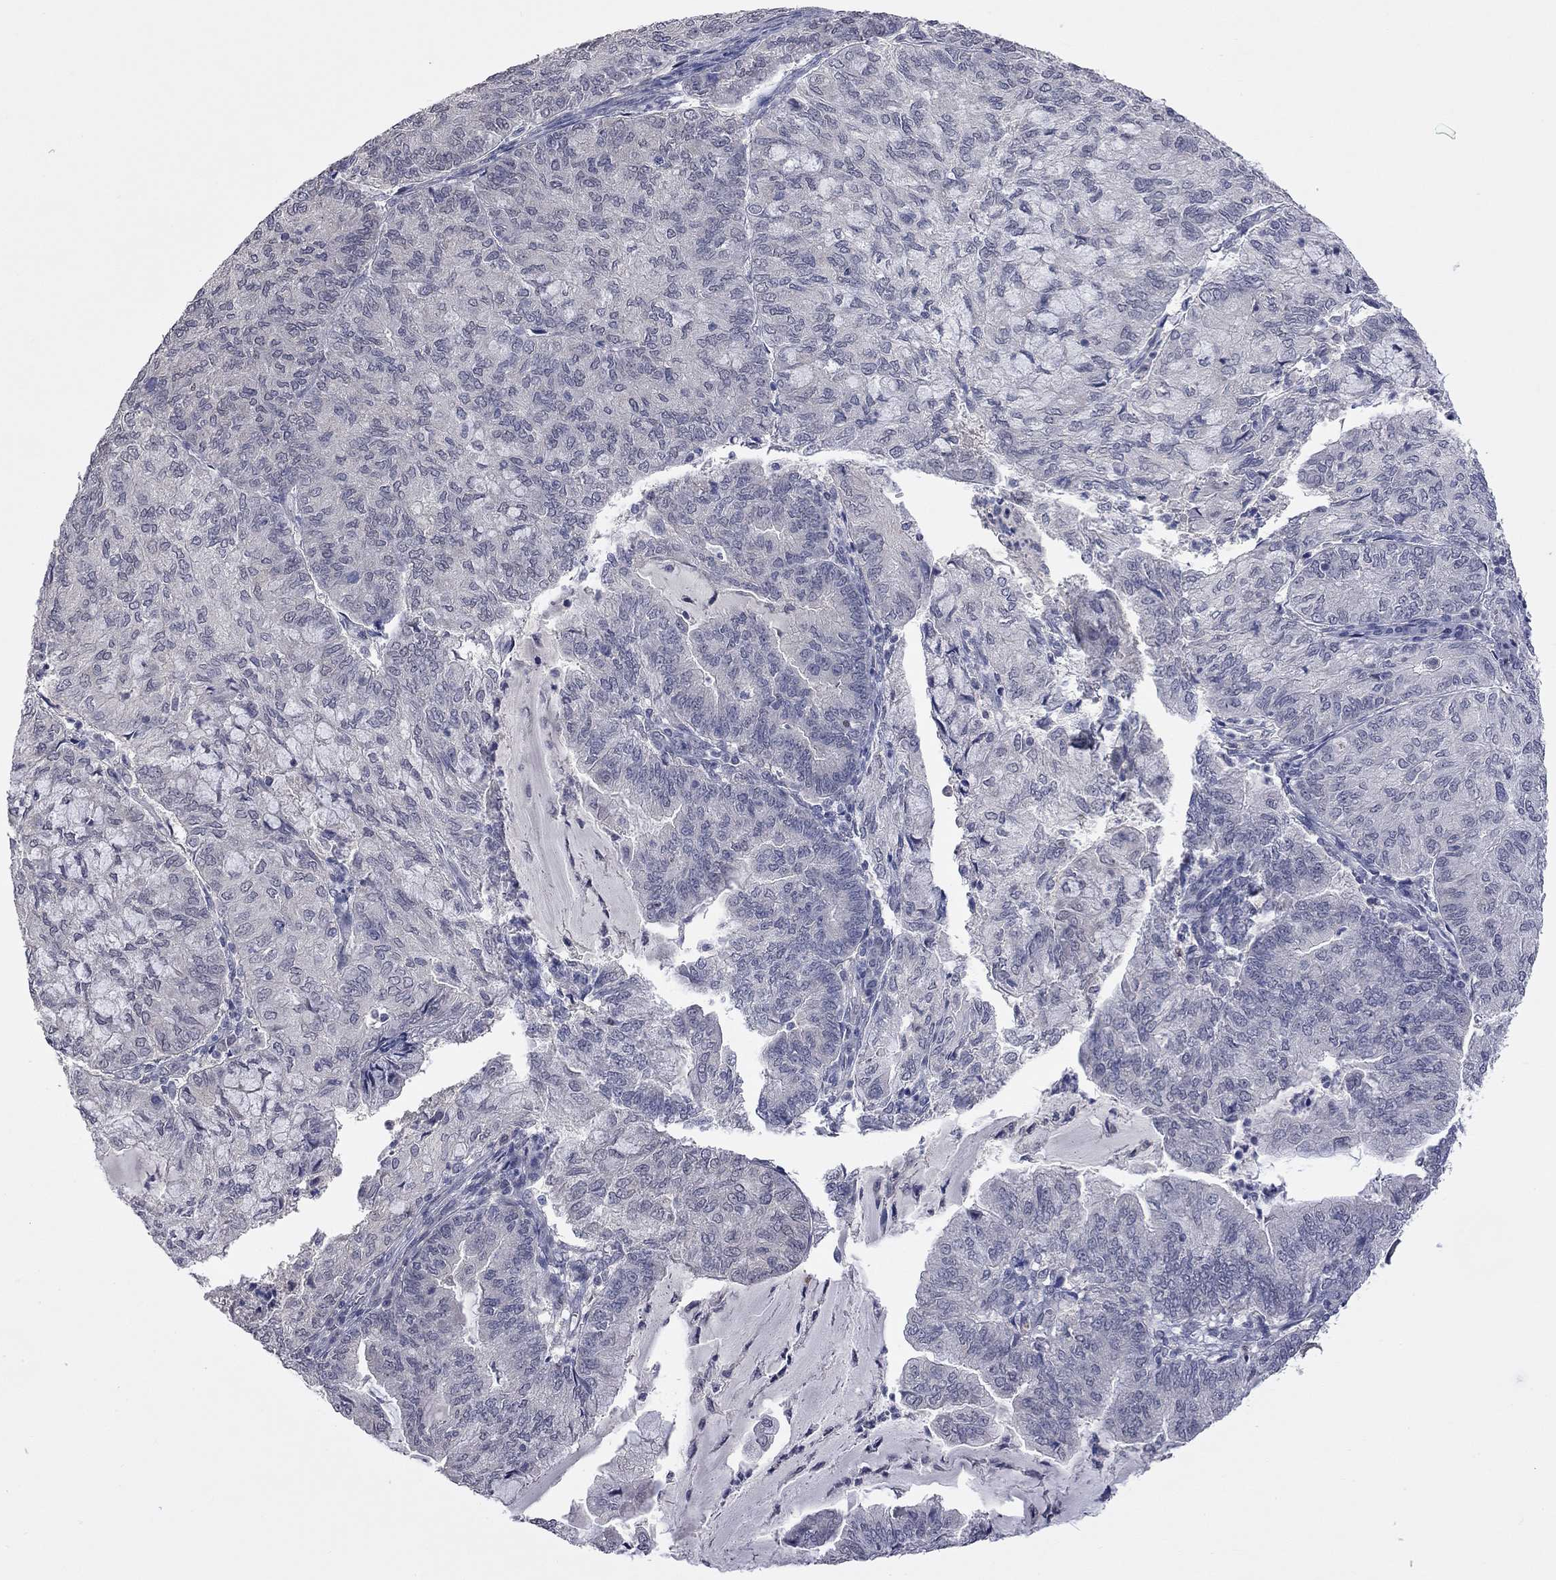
{"staining": {"intensity": "negative", "quantity": "none", "location": "none"}, "tissue": "endometrial cancer", "cell_type": "Tumor cells", "image_type": "cancer", "snomed": [{"axis": "morphology", "description": "Adenocarcinoma, NOS"}, {"axis": "topography", "description": "Endometrium"}], "caption": "An image of human endometrial cancer (adenocarcinoma) is negative for staining in tumor cells.", "gene": "FABP12", "patient": {"sex": "female", "age": 82}}